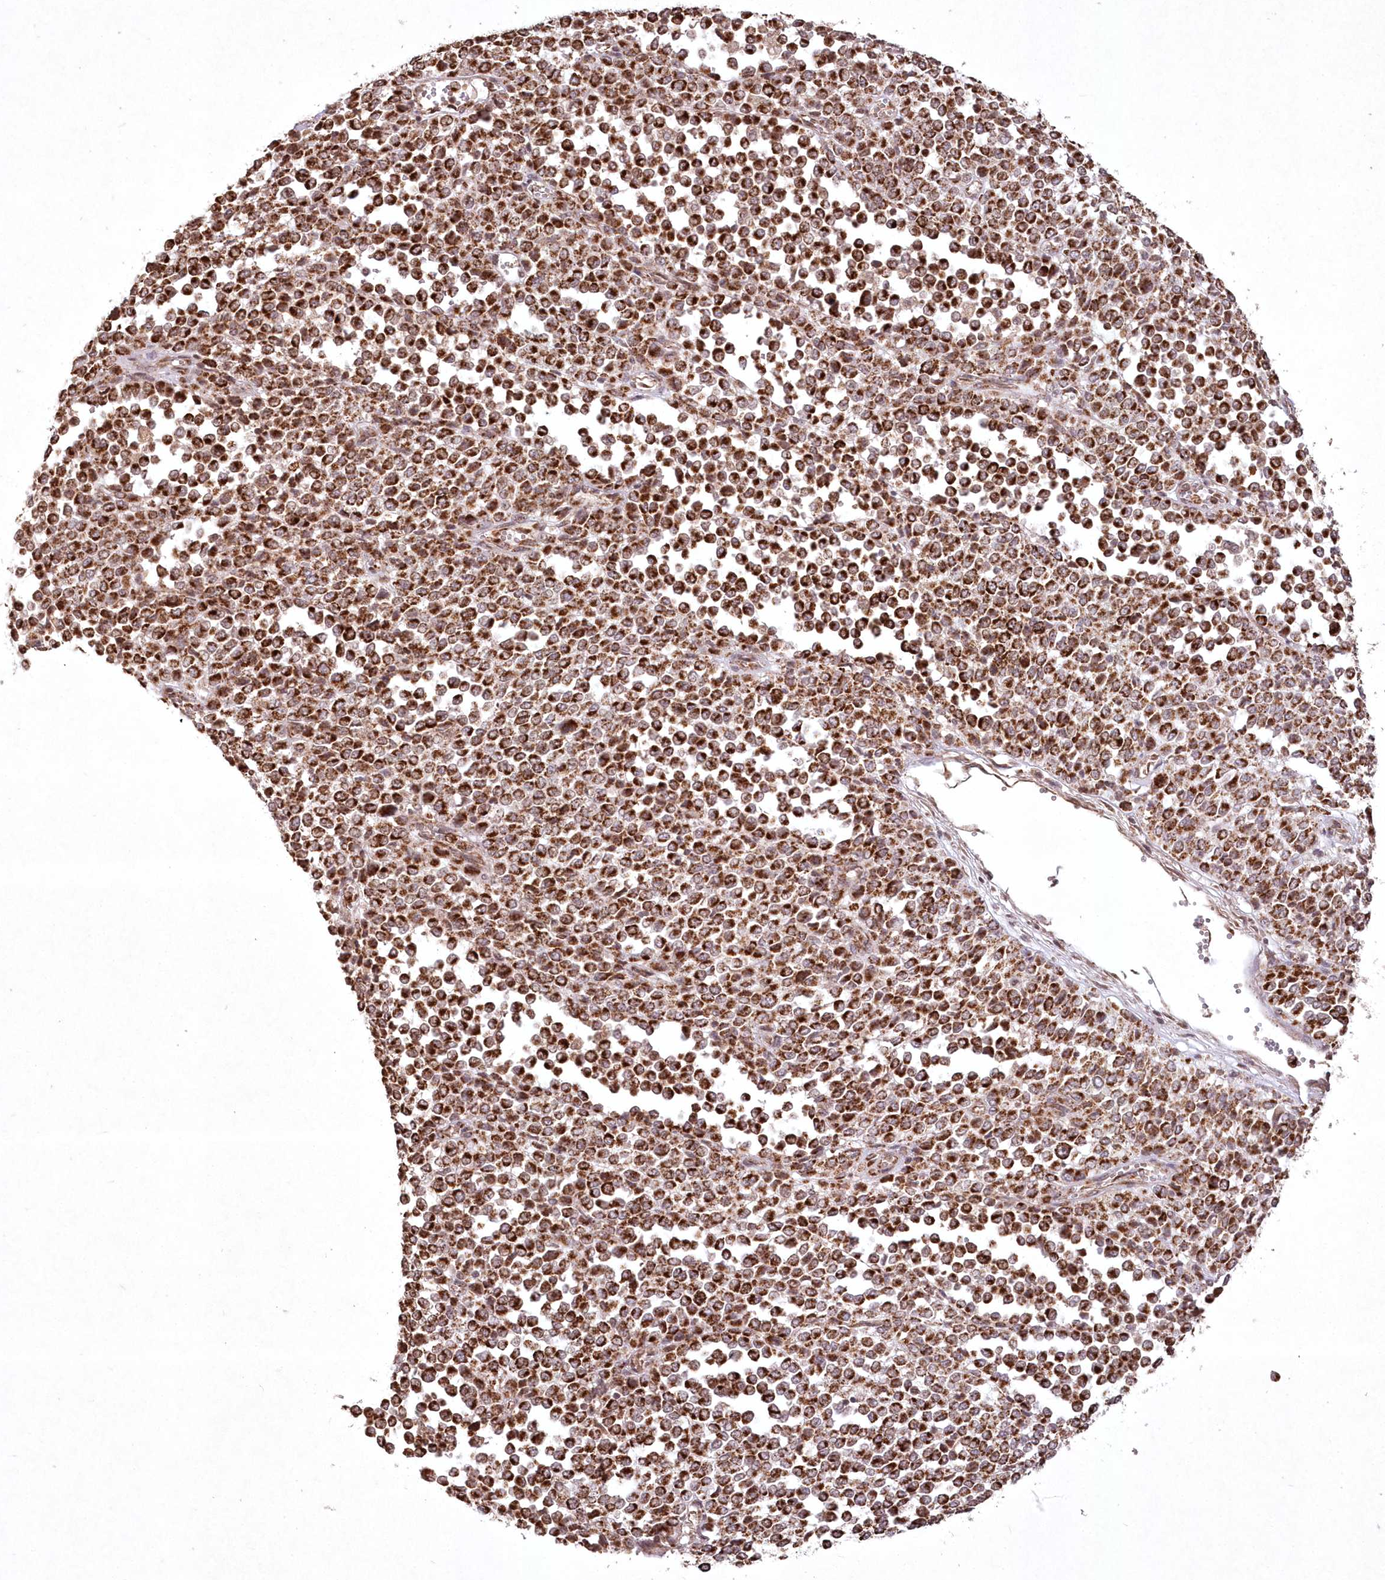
{"staining": {"intensity": "strong", "quantity": ">75%", "location": "cytoplasmic/membranous"}, "tissue": "melanoma", "cell_type": "Tumor cells", "image_type": "cancer", "snomed": [{"axis": "morphology", "description": "Malignant melanoma, Metastatic site"}, {"axis": "topography", "description": "Pancreas"}], "caption": "This photomicrograph reveals immunohistochemistry staining of malignant melanoma (metastatic site), with high strong cytoplasmic/membranous expression in about >75% of tumor cells.", "gene": "LRPPRC", "patient": {"sex": "female", "age": 30}}